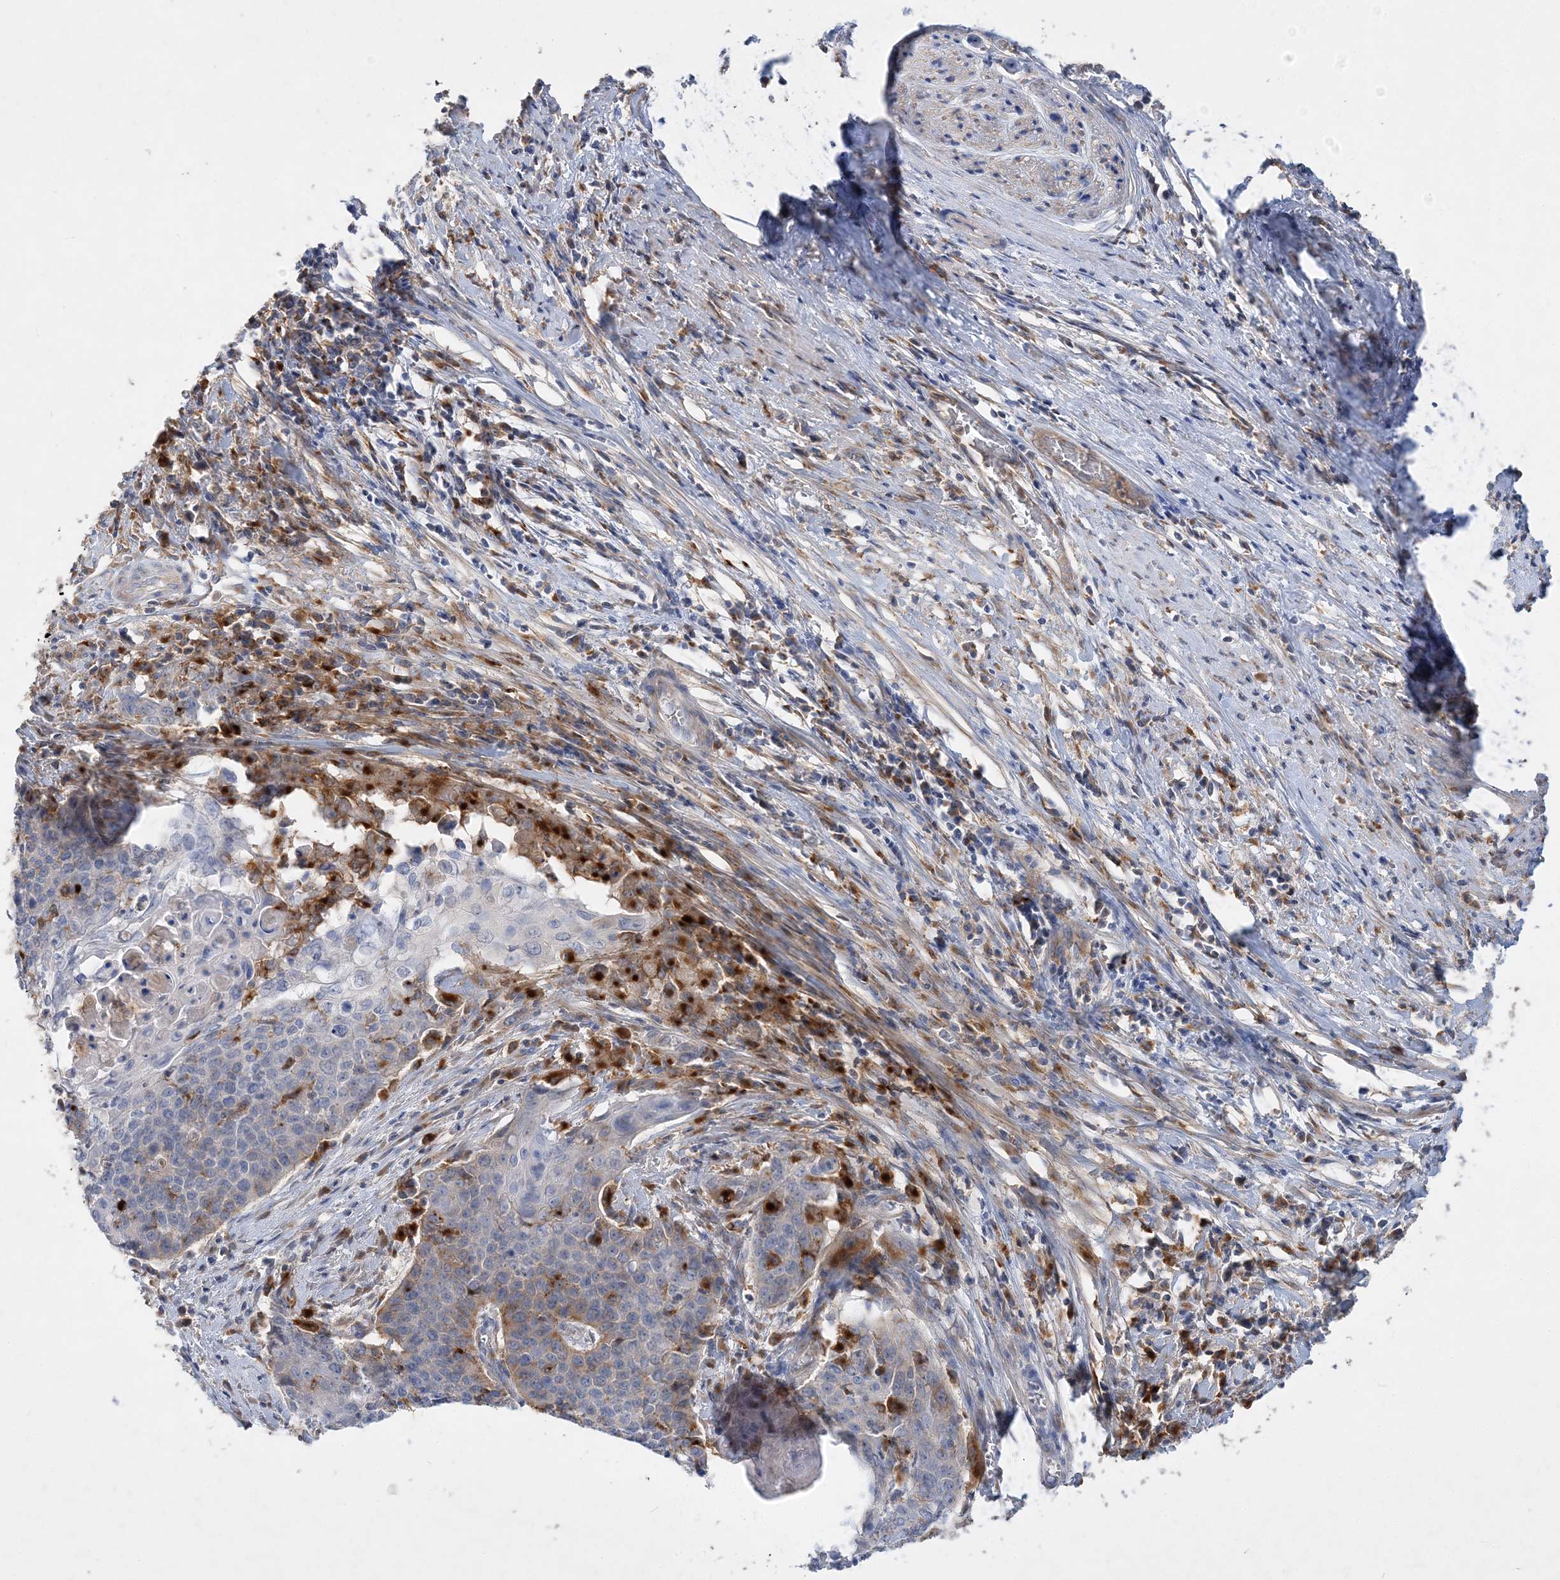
{"staining": {"intensity": "moderate", "quantity": "<25%", "location": "cytoplasmic/membranous"}, "tissue": "cervical cancer", "cell_type": "Tumor cells", "image_type": "cancer", "snomed": [{"axis": "morphology", "description": "Squamous cell carcinoma, NOS"}, {"axis": "topography", "description": "Cervix"}], "caption": "A low amount of moderate cytoplasmic/membranous expression is present in about <25% of tumor cells in cervical cancer (squamous cell carcinoma) tissue.", "gene": "GRINA", "patient": {"sex": "female", "age": 39}}